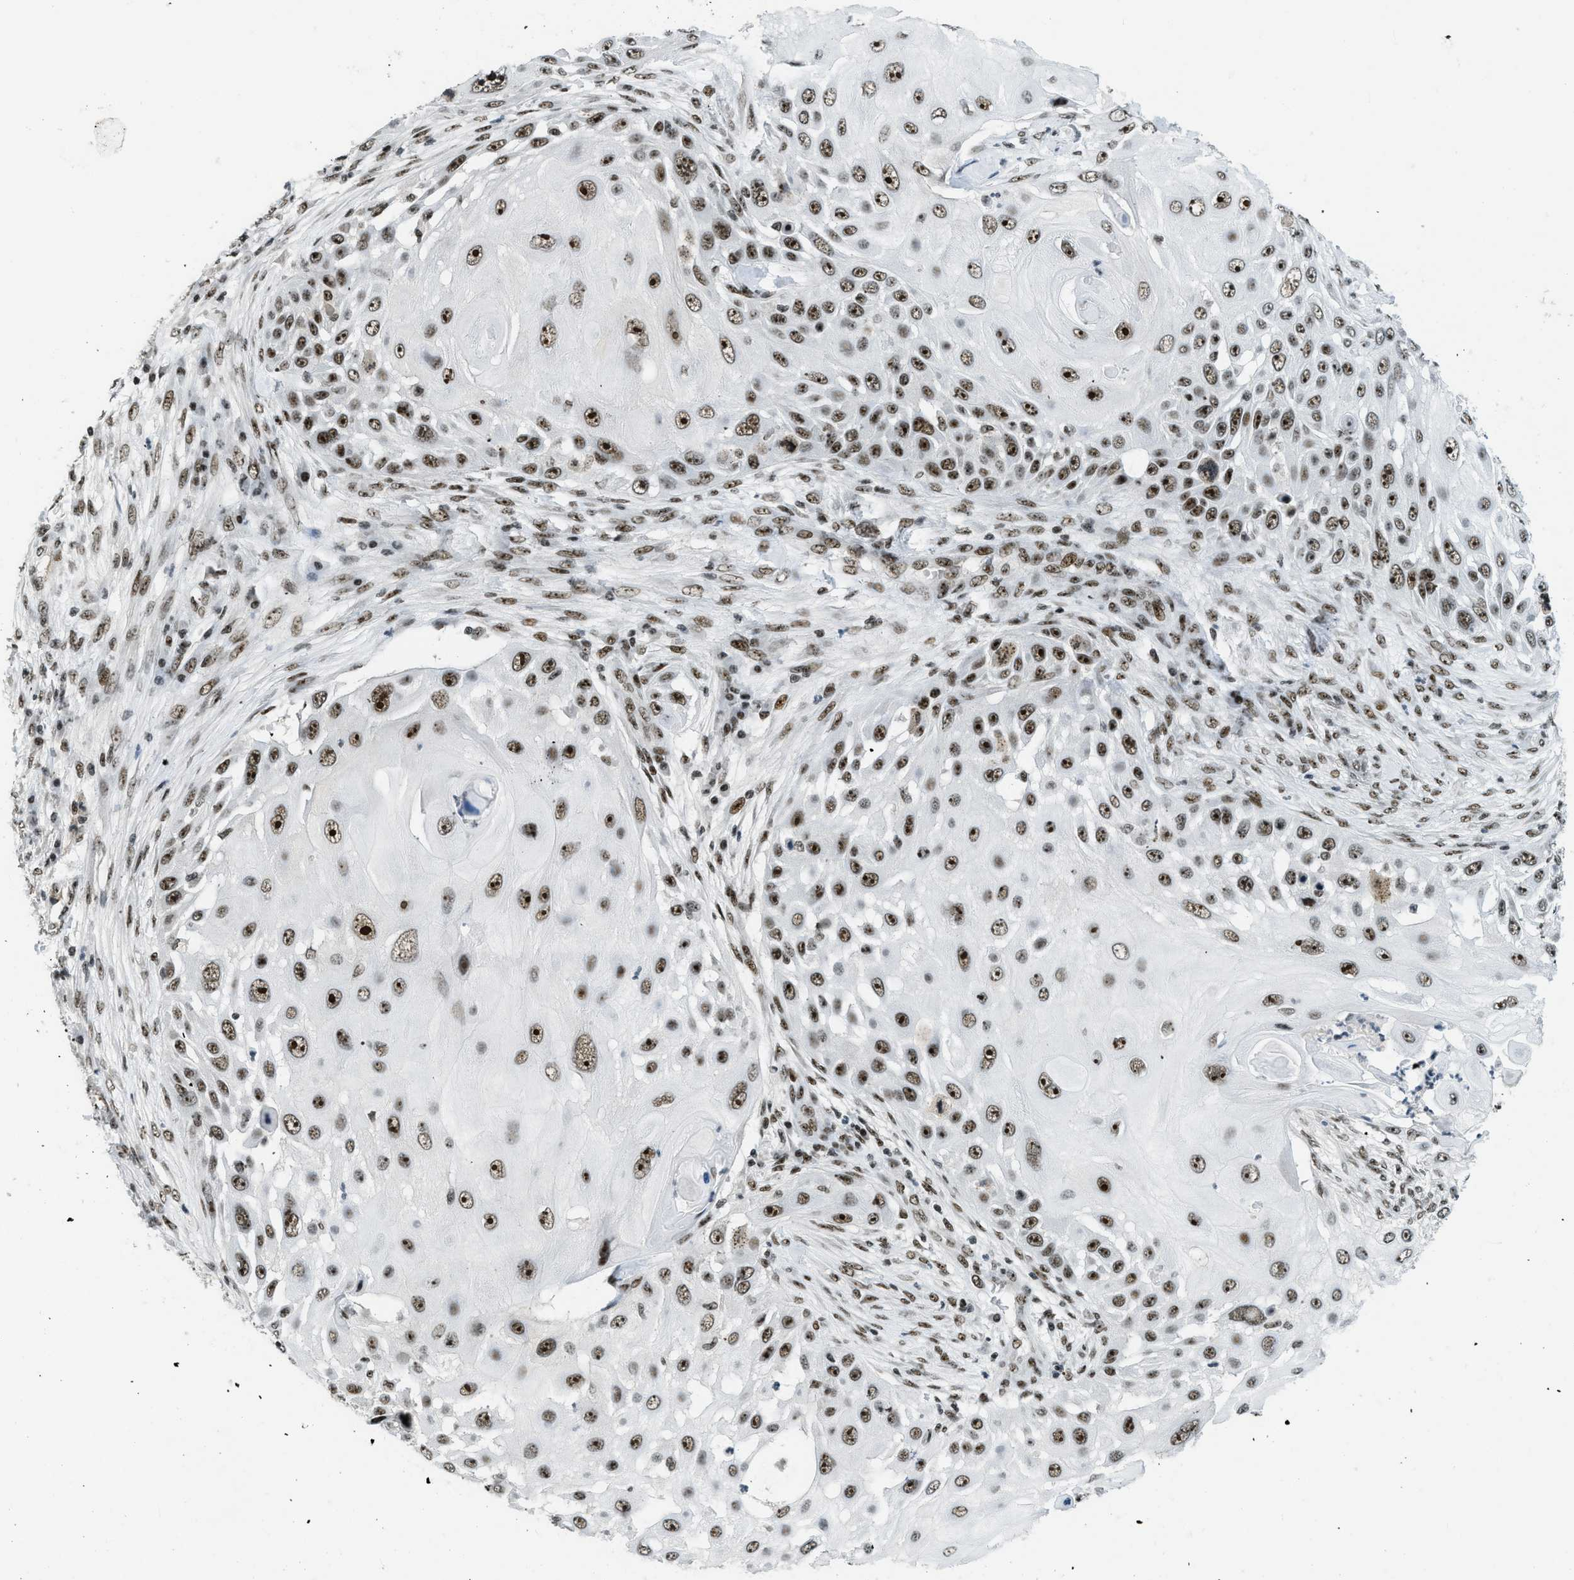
{"staining": {"intensity": "strong", "quantity": ">75%", "location": "nuclear"}, "tissue": "skin cancer", "cell_type": "Tumor cells", "image_type": "cancer", "snomed": [{"axis": "morphology", "description": "Squamous cell carcinoma, NOS"}, {"axis": "topography", "description": "Skin"}], "caption": "Skin cancer stained with IHC displays strong nuclear positivity in about >75% of tumor cells.", "gene": "URB1", "patient": {"sex": "female", "age": 44}}